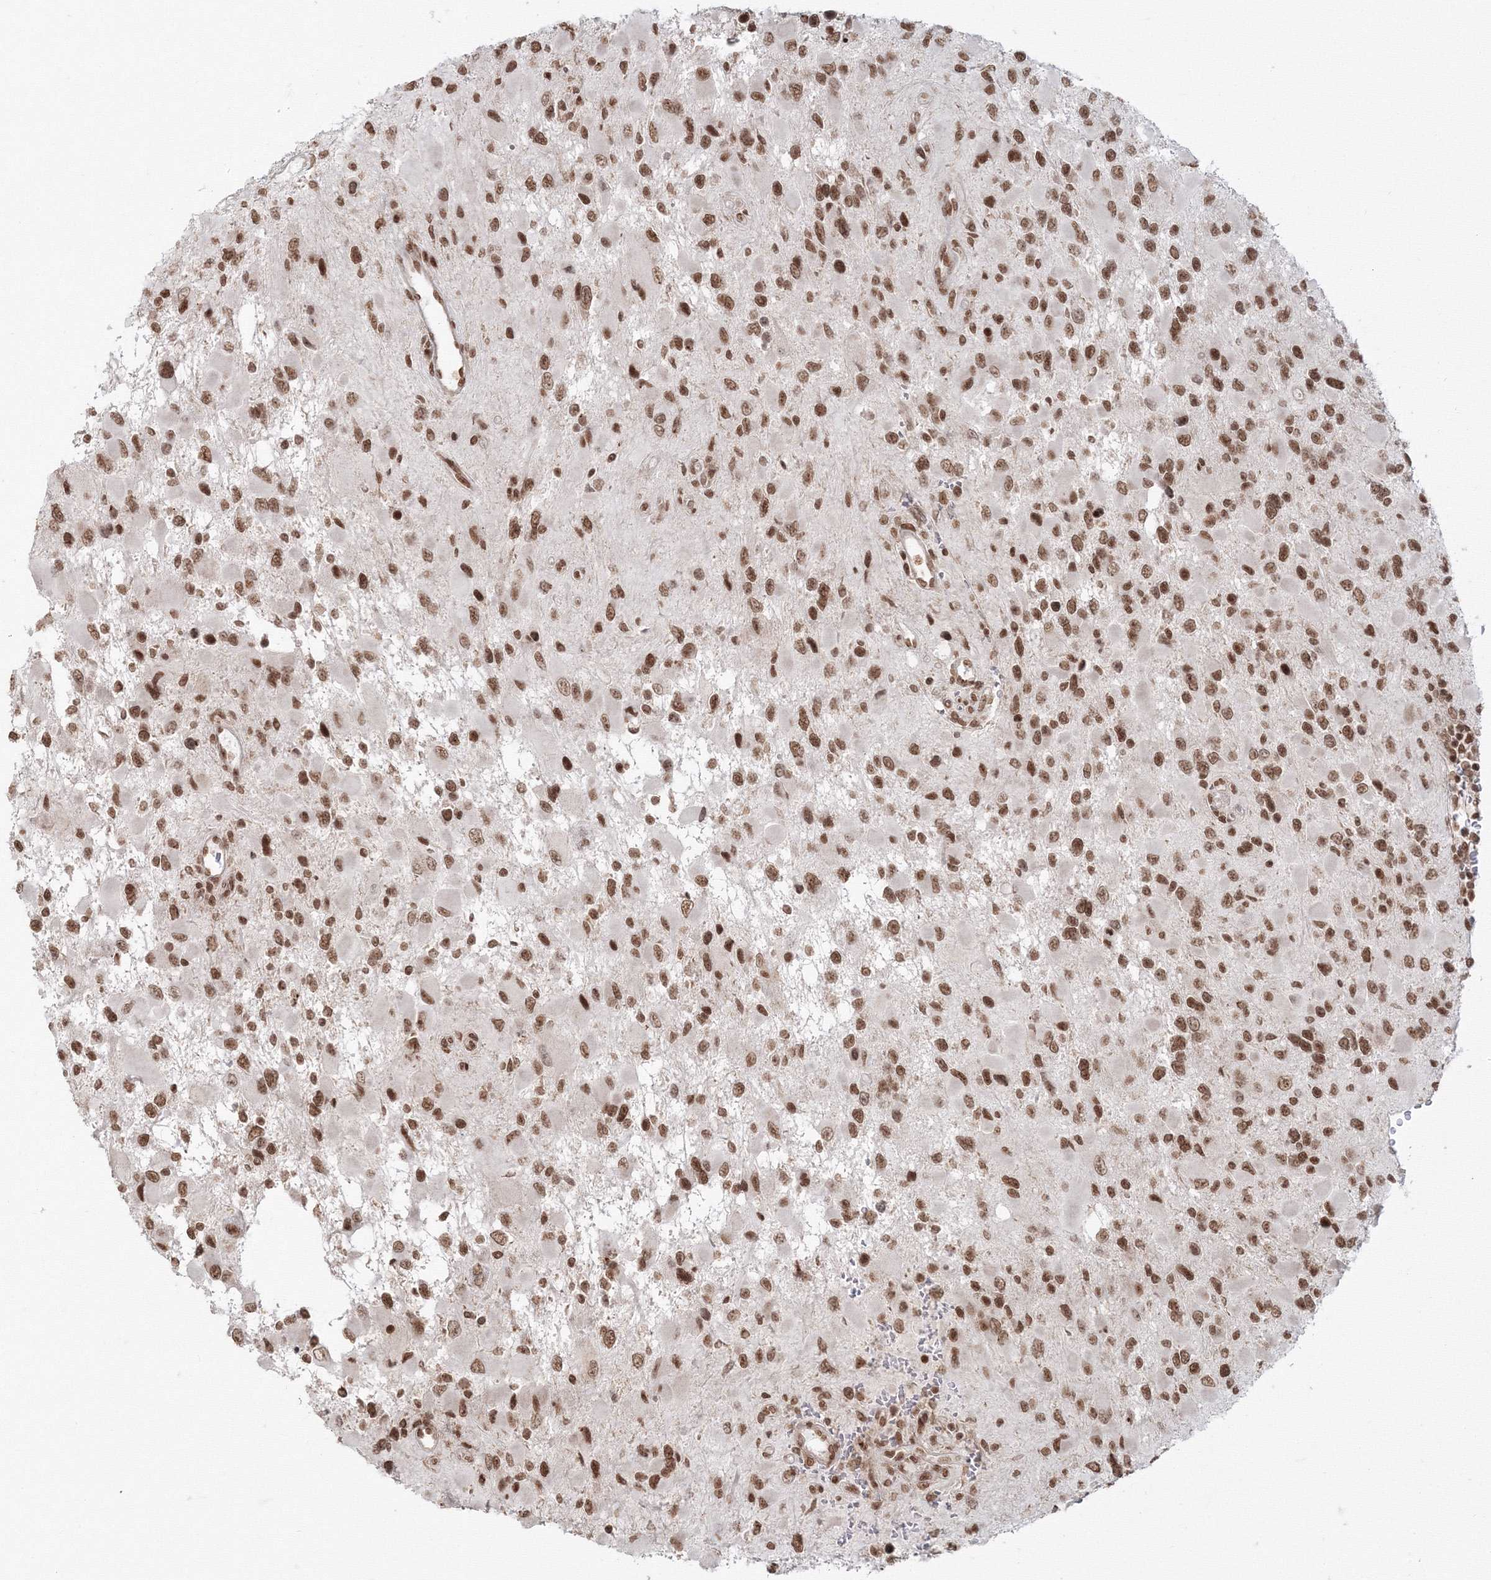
{"staining": {"intensity": "moderate", "quantity": ">75%", "location": "nuclear"}, "tissue": "glioma", "cell_type": "Tumor cells", "image_type": "cancer", "snomed": [{"axis": "morphology", "description": "Glioma, malignant, High grade"}, {"axis": "topography", "description": "Brain"}], "caption": "This is an image of immunohistochemistry (IHC) staining of glioma, which shows moderate expression in the nuclear of tumor cells.", "gene": "KIF20A", "patient": {"sex": "male", "age": 53}}